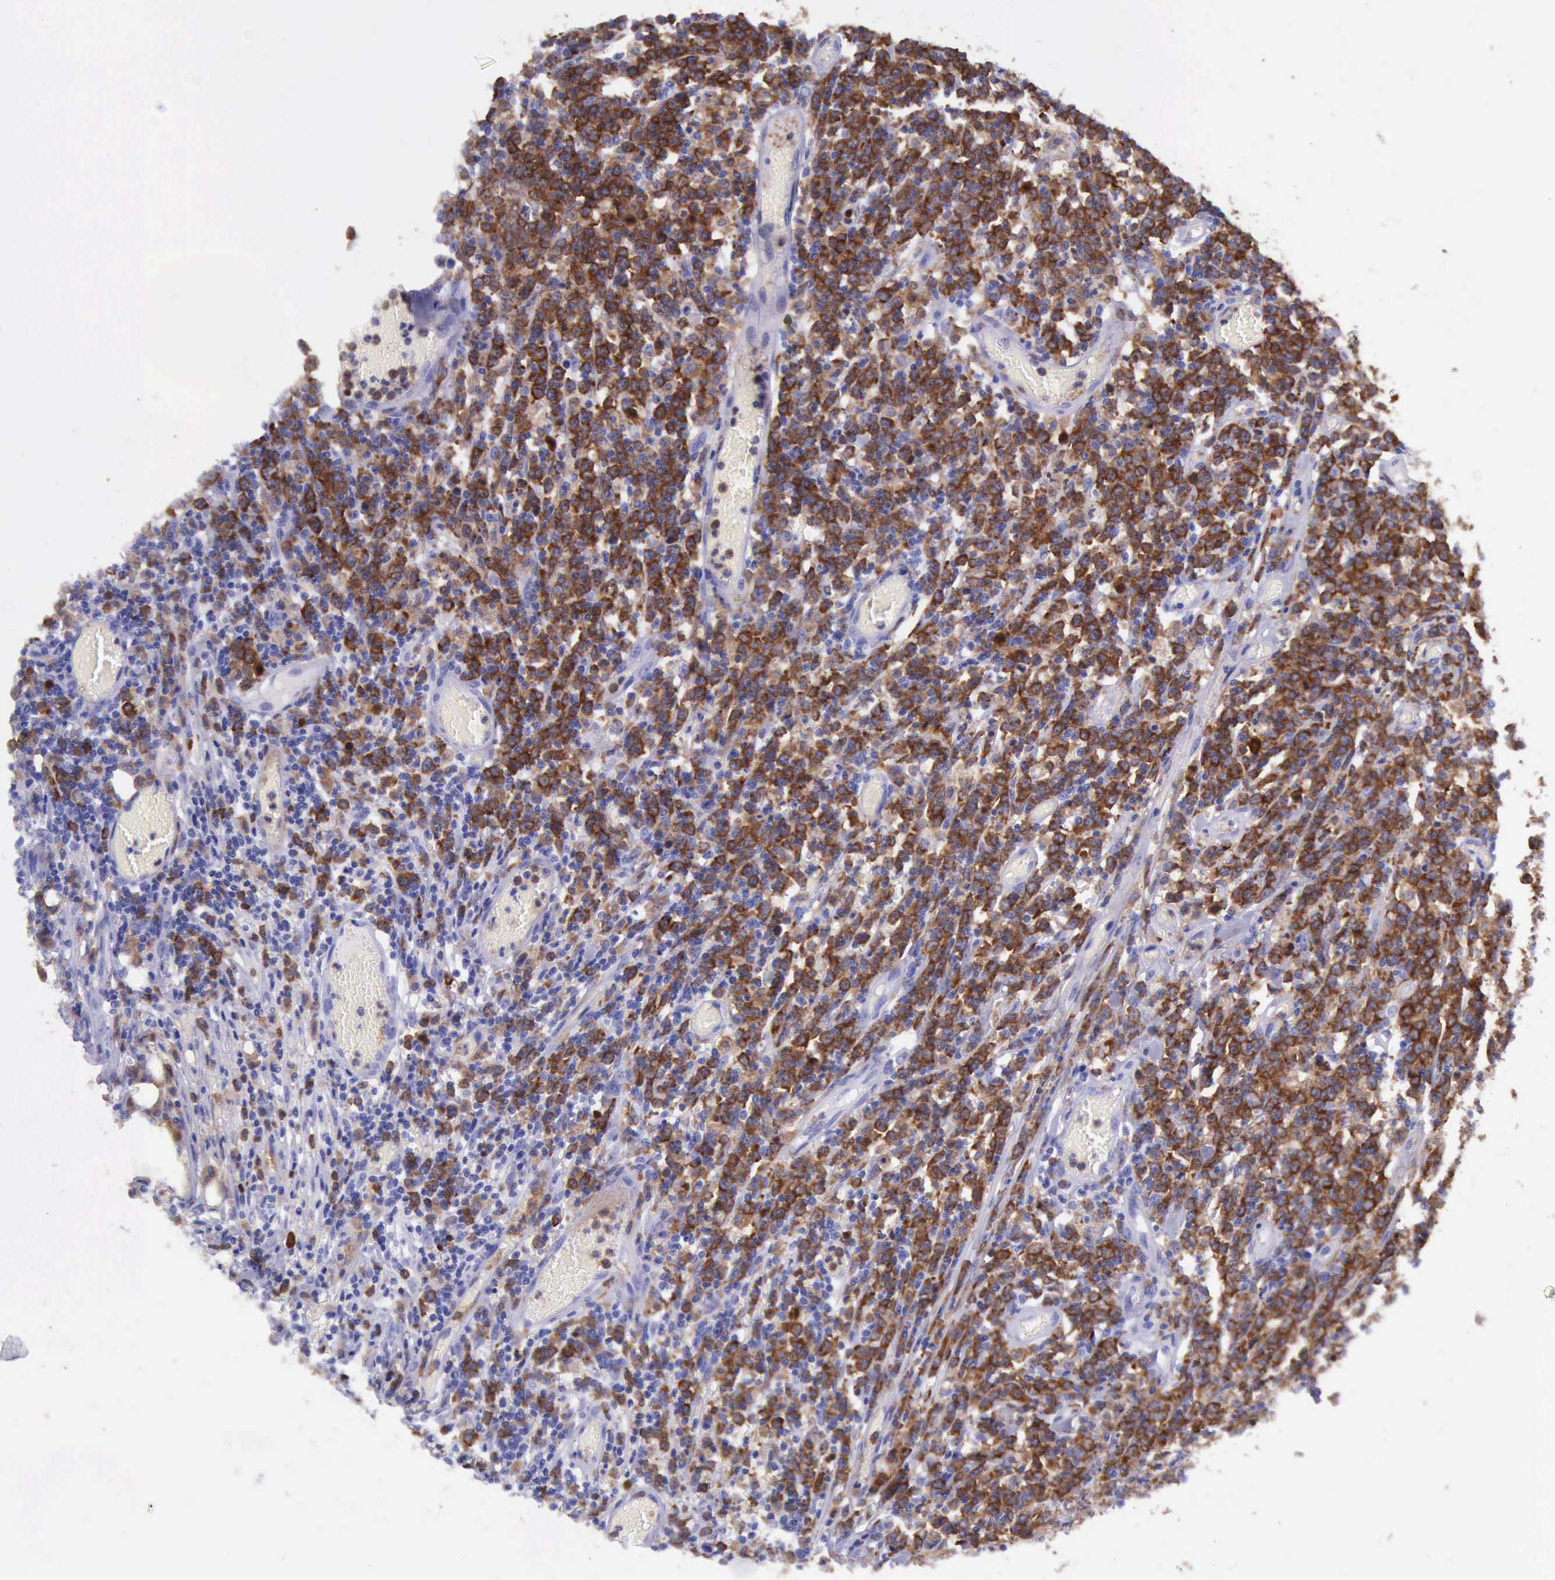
{"staining": {"intensity": "strong", "quantity": ">75%", "location": "cytoplasmic/membranous"}, "tissue": "lymphoma", "cell_type": "Tumor cells", "image_type": "cancer", "snomed": [{"axis": "morphology", "description": "Malignant lymphoma, non-Hodgkin's type, High grade"}, {"axis": "topography", "description": "Colon"}], "caption": "Lymphoma was stained to show a protein in brown. There is high levels of strong cytoplasmic/membranous expression in approximately >75% of tumor cells.", "gene": "BTK", "patient": {"sex": "male", "age": 82}}